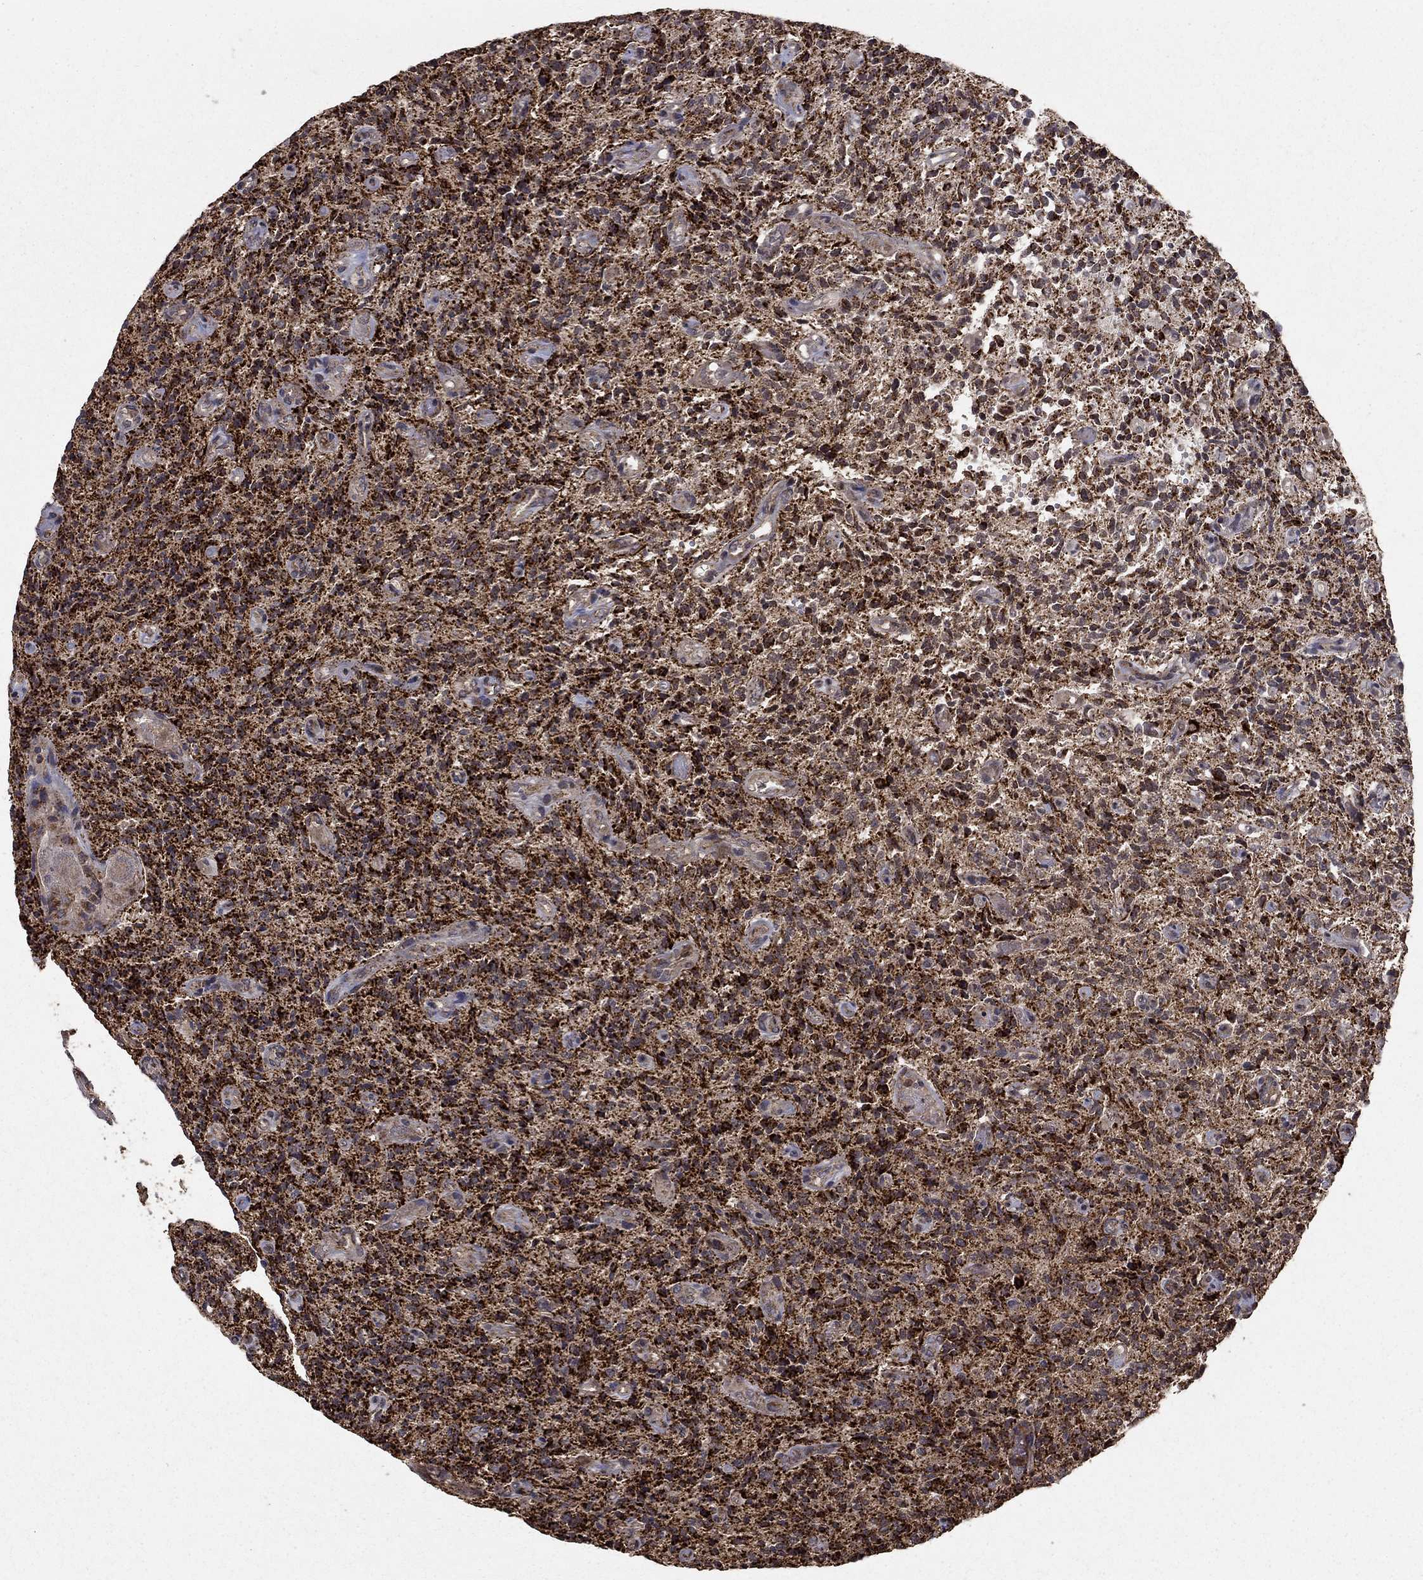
{"staining": {"intensity": "strong", "quantity": ">75%", "location": "cytoplasmic/membranous"}, "tissue": "glioma", "cell_type": "Tumor cells", "image_type": "cancer", "snomed": [{"axis": "morphology", "description": "Glioma, malignant, High grade"}, {"axis": "topography", "description": "Brain"}], "caption": "Immunohistochemistry (IHC) histopathology image of neoplastic tissue: human malignant glioma (high-grade) stained using immunohistochemistry reveals high levels of strong protein expression localized specifically in the cytoplasmic/membranous of tumor cells, appearing as a cytoplasmic/membranous brown color.", "gene": "GCSH", "patient": {"sex": "male", "age": 64}}